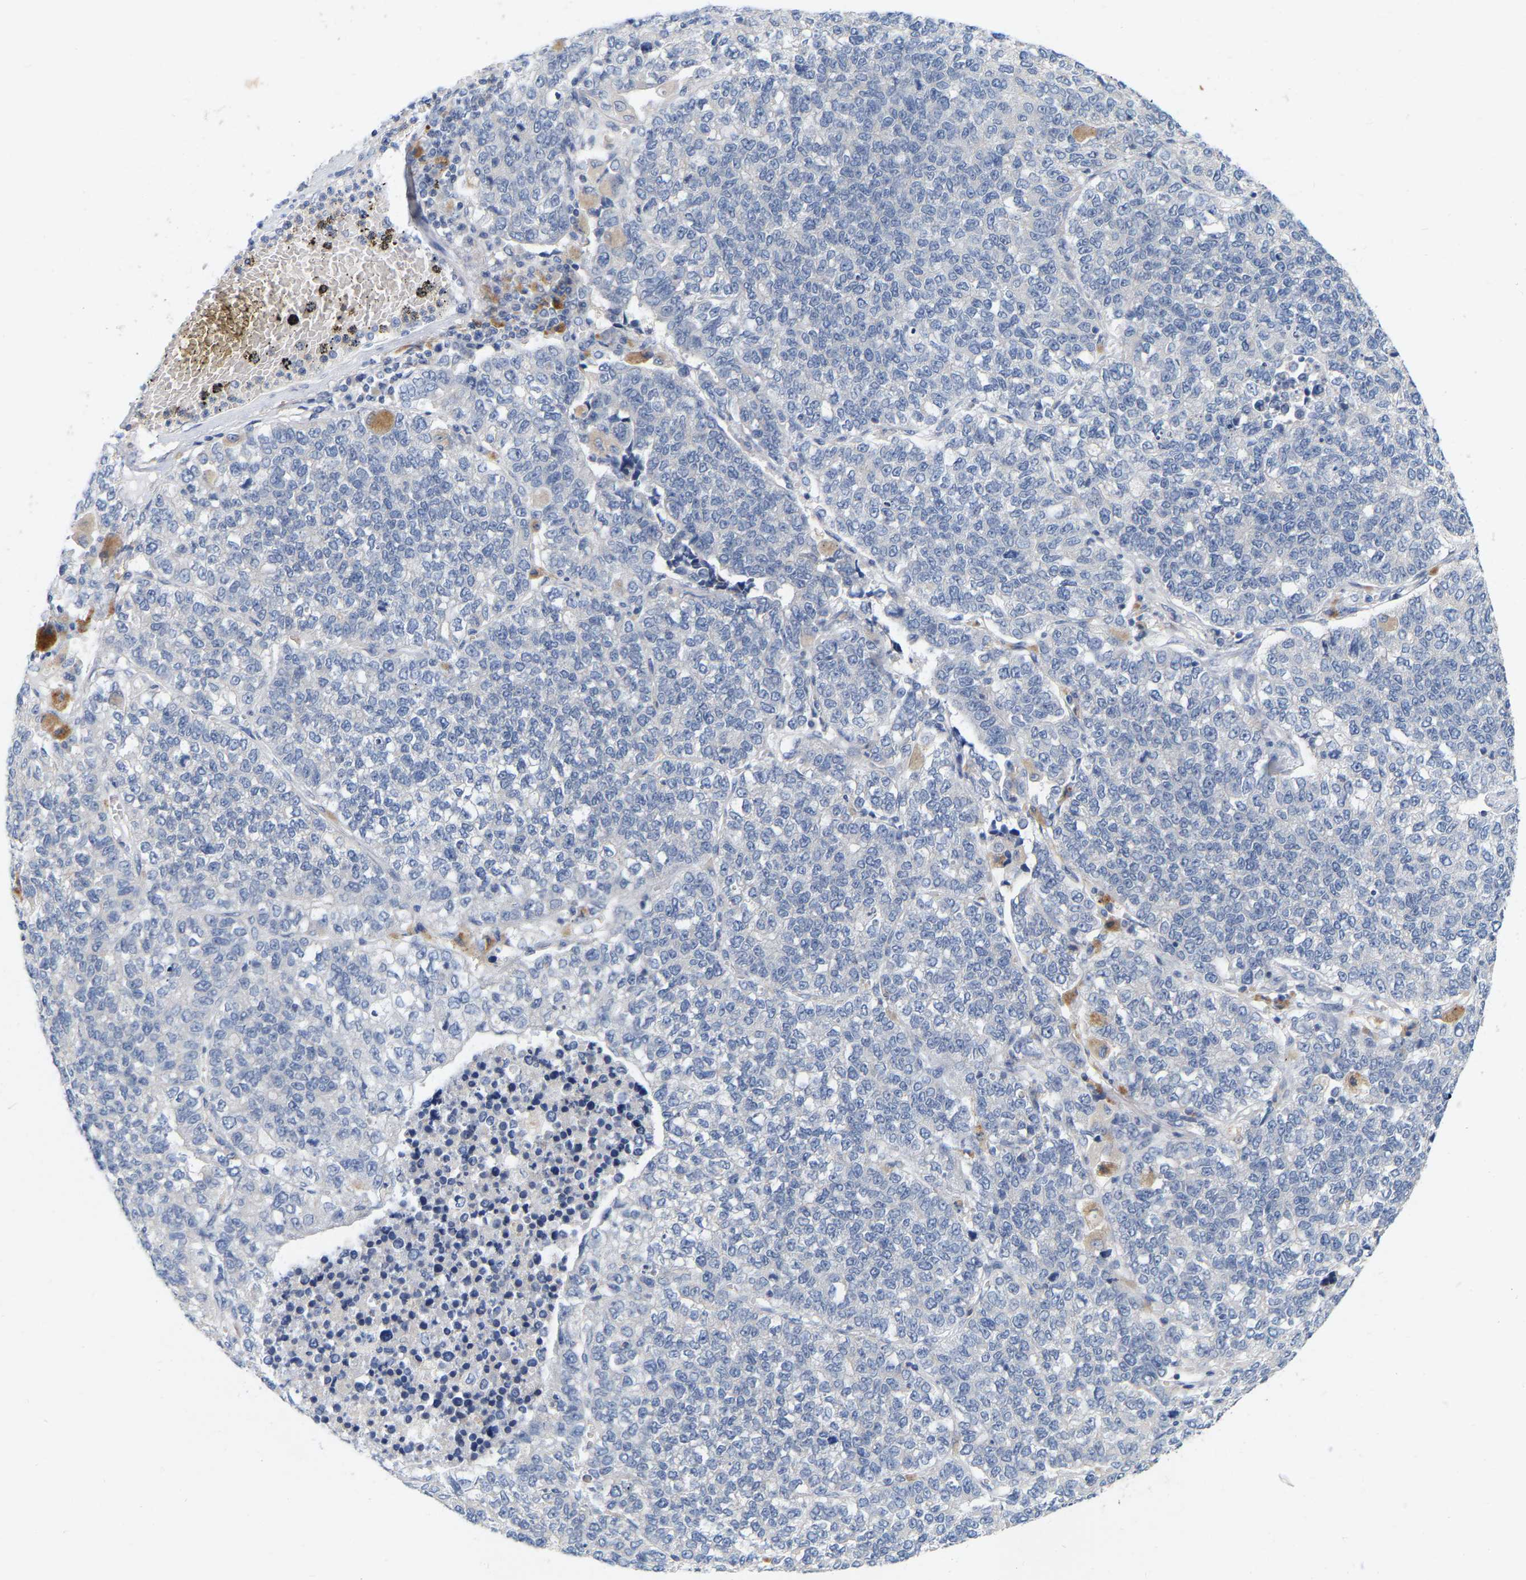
{"staining": {"intensity": "negative", "quantity": "none", "location": "none"}, "tissue": "lung cancer", "cell_type": "Tumor cells", "image_type": "cancer", "snomed": [{"axis": "morphology", "description": "Adenocarcinoma, NOS"}, {"axis": "topography", "description": "Lung"}], "caption": "Immunohistochemical staining of human lung adenocarcinoma exhibits no significant staining in tumor cells.", "gene": "WIPI2", "patient": {"sex": "male", "age": 49}}